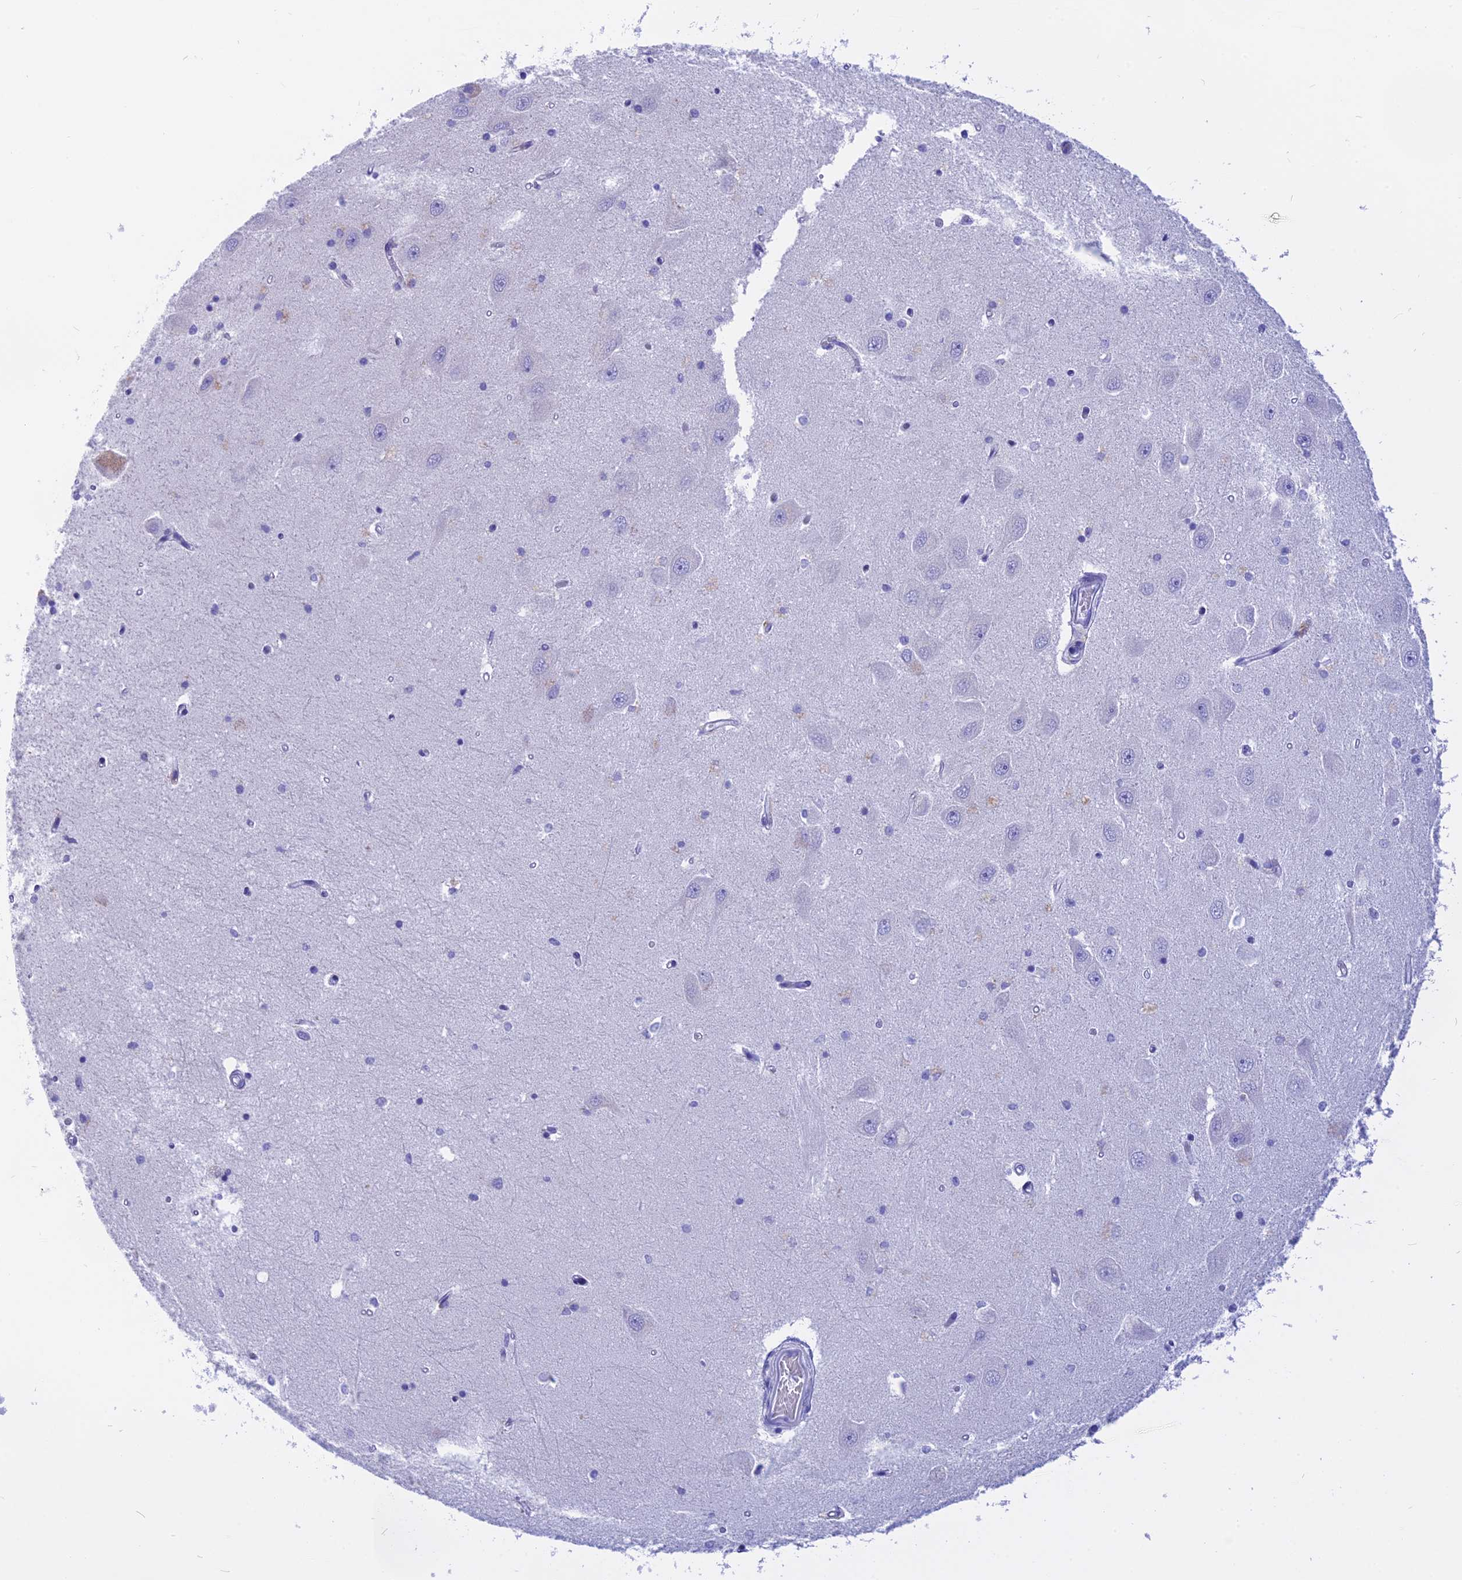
{"staining": {"intensity": "negative", "quantity": "none", "location": "none"}, "tissue": "hippocampus", "cell_type": "Glial cells", "image_type": "normal", "snomed": [{"axis": "morphology", "description": "Normal tissue, NOS"}, {"axis": "topography", "description": "Hippocampus"}], "caption": "This is a micrograph of immunohistochemistry (IHC) staining of unremarkable hippocampus, which shows no staining in glial cells. The staining was performed using DAB to visualize the protein expression in brown, while the nuclei were stained in blue with hematoxylin (Magnification: 20x).", "gene": "ISCA1", "patient": {"sex": "male", "age": 45}}